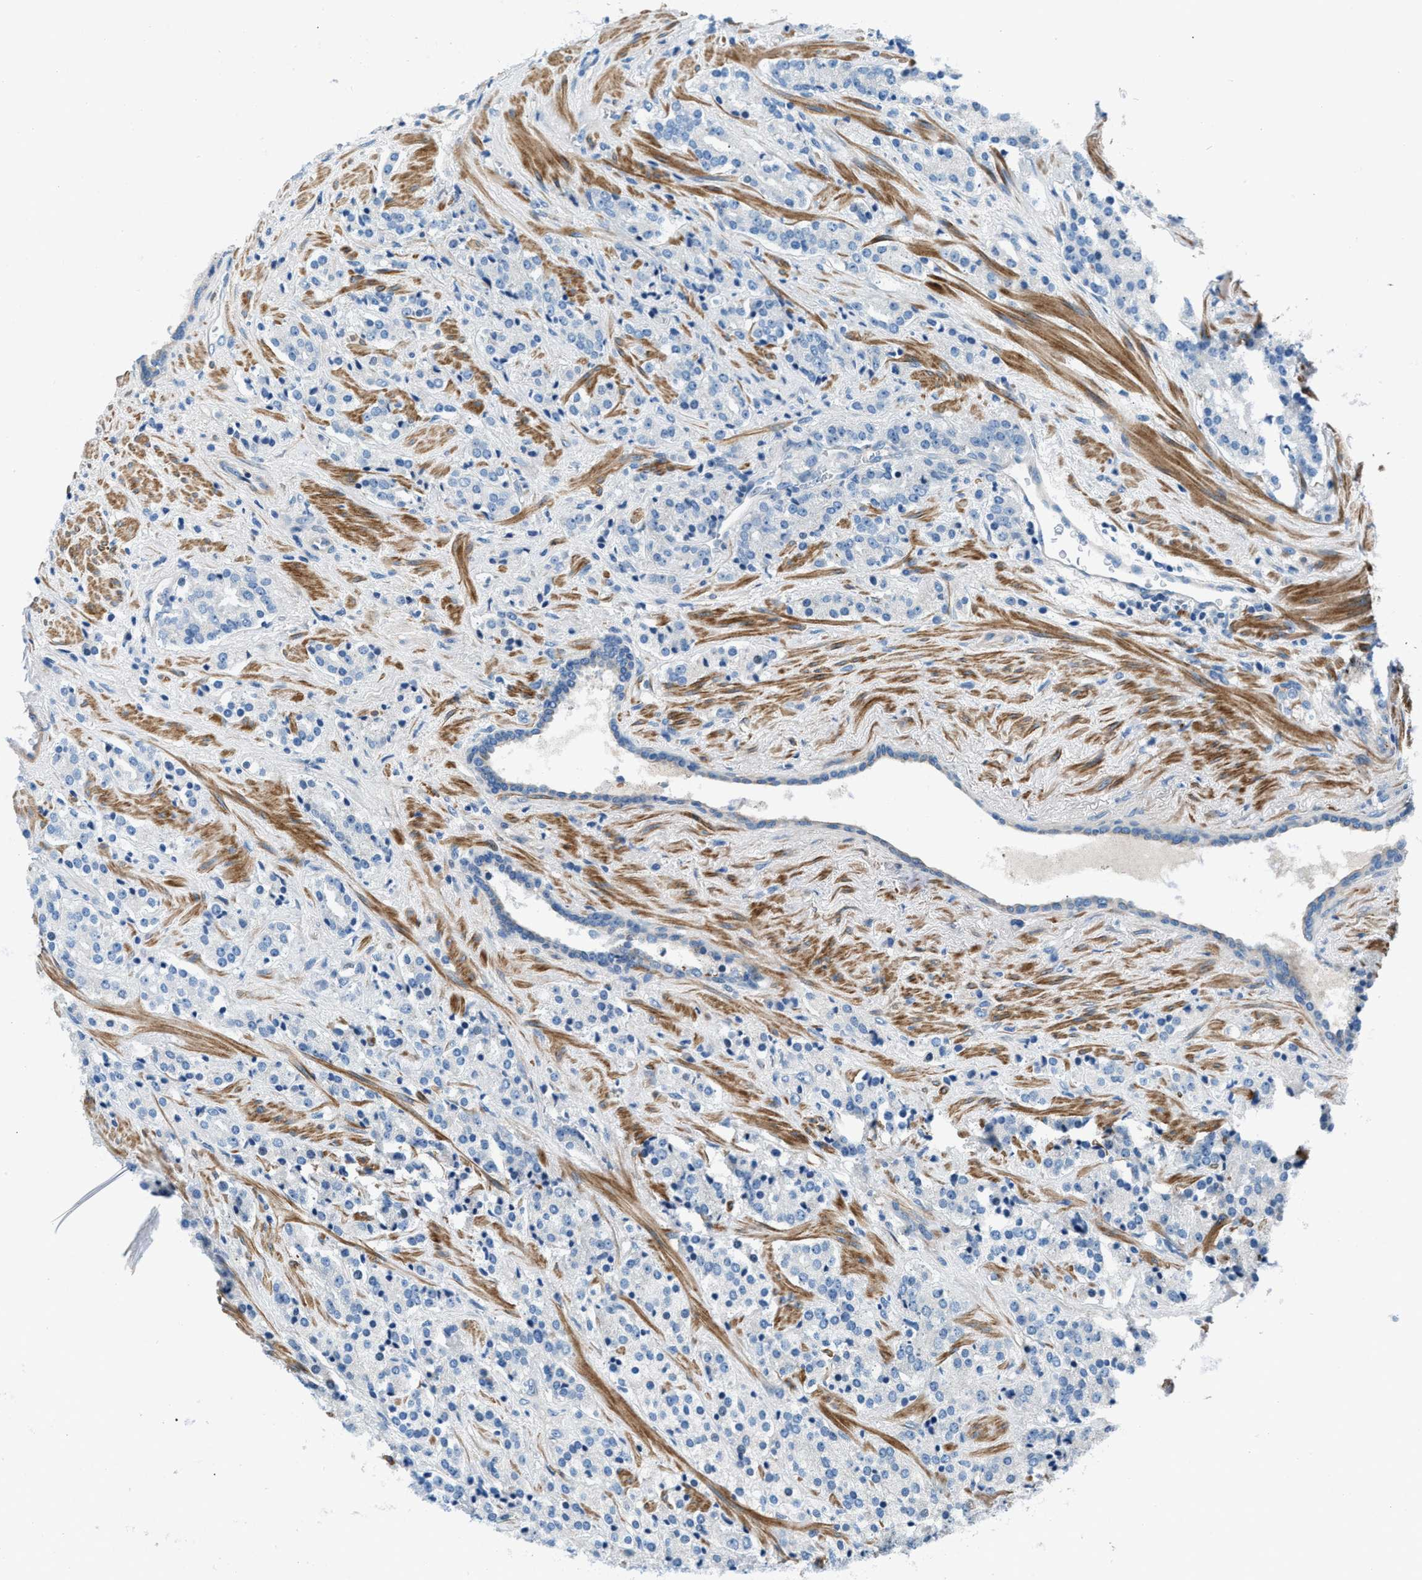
{"staining": {"intensity": "negative", "quantity": "none", "location": "none"}, "tissue": "prostate cancer", "cell_type": "Tumor cells", "image_type": "cancer", "snomed": [{"axis": "morphology", "description": "Adenocarcinoma, High grade"}, {"axis": "topography", "description": "Prostate"}], "caption": "An immunohistochemistry (IHC) image of adenocarcinoma (high-grade) (prostate) is shown. There is no staining in tumor cells of adenocarcinoma (high-grade) (prostate).", "gene": "CDRT4", "patient": {"sex": "male", "age": 71}}